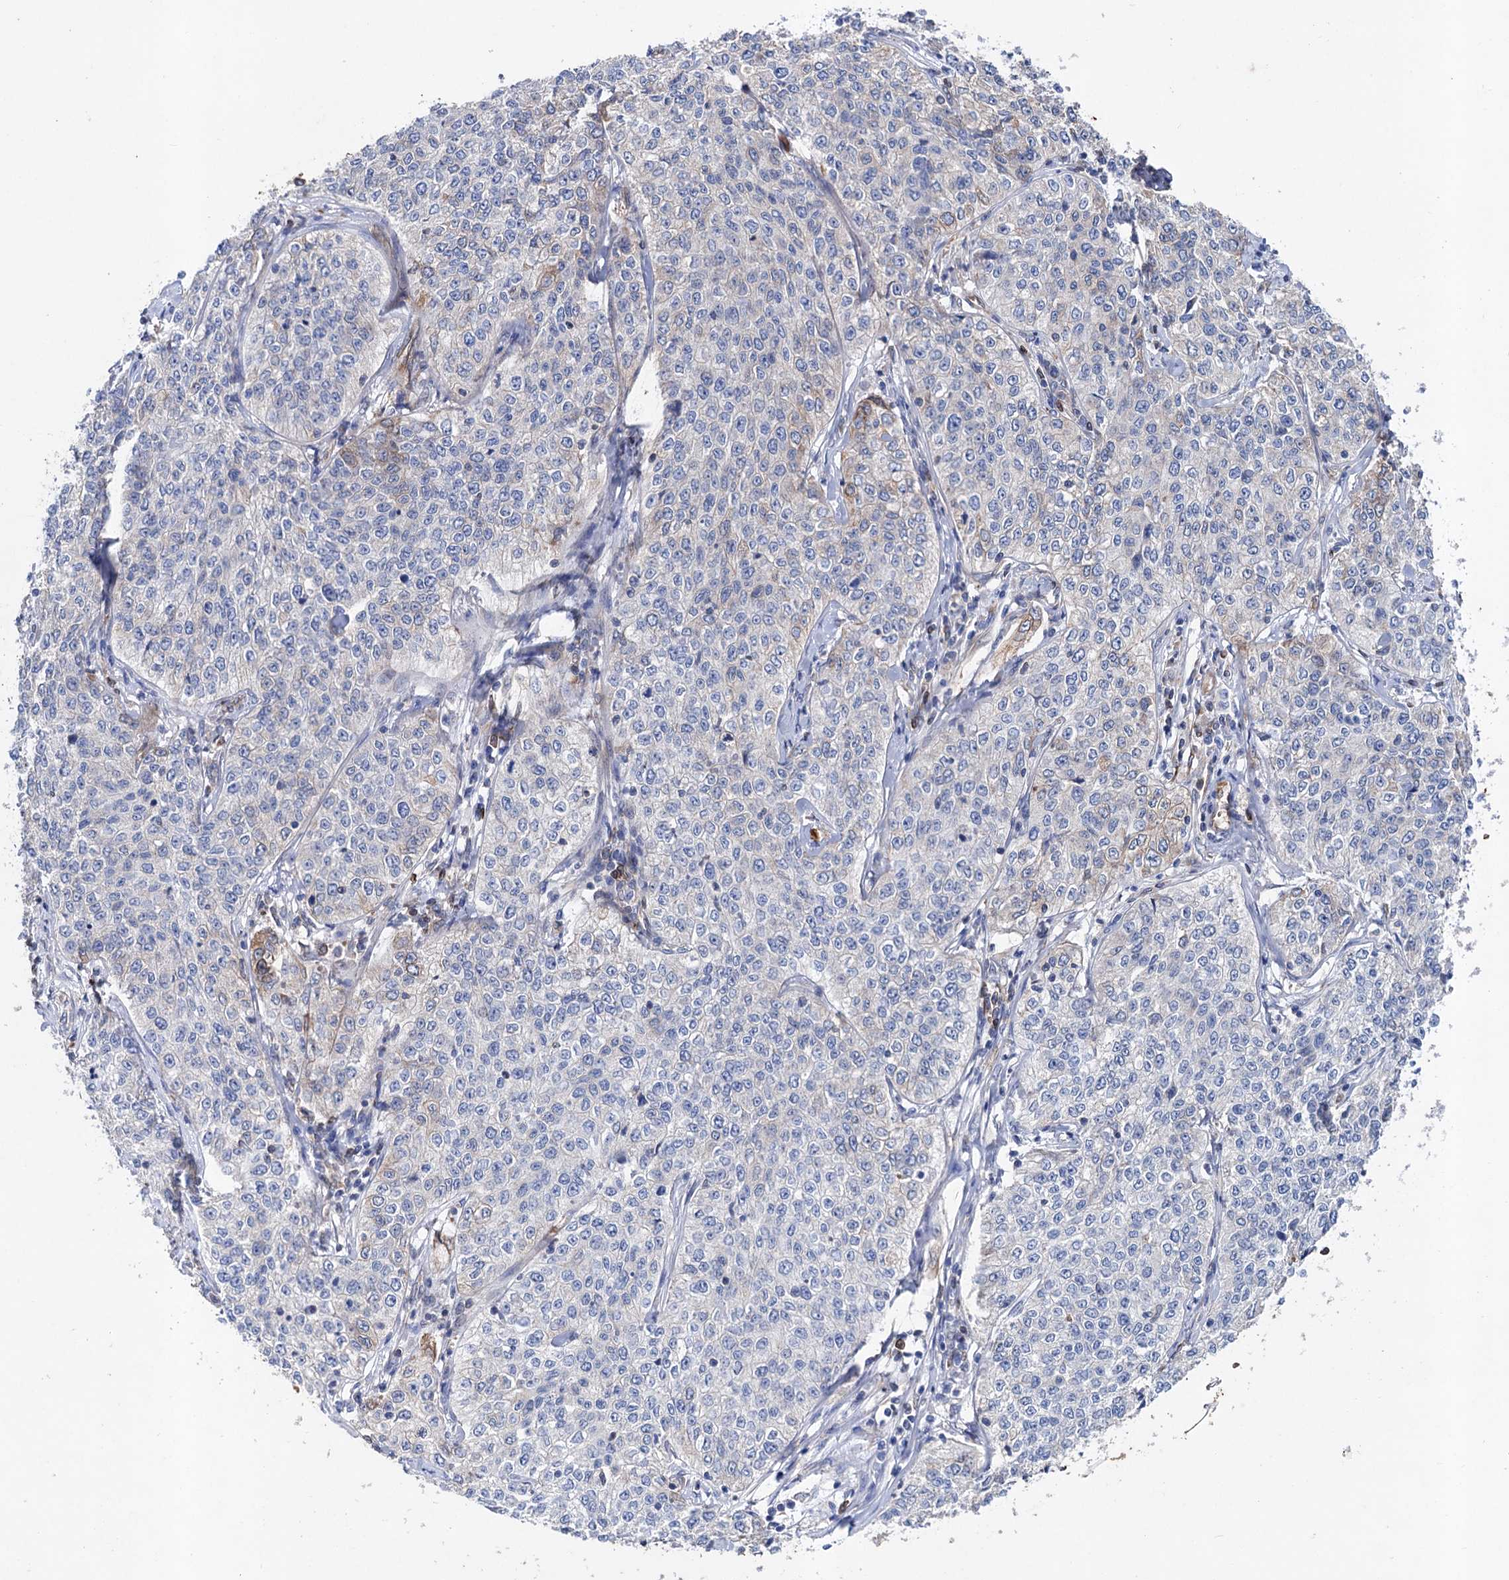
{"staining": {"intensity": "negative", "quantity": "none", "location": "none"}, "tissue": "cervical cancer", "cell_type": "Tumor cells", "image_type": "cancer", "snomed": [{"axis": "morphology", "description": "Squamous cell carcinoma, NOS"}, {"axis": "topography", "description": "Cervix"}], "caption": "A high-resolution micrograph shows IHC staining of squamous cell carcinoma (cervical), which demonstrates no significant positivity in tumor cells.", "gene": "STING1", "patient": {"sex": "female", "age": 35}}